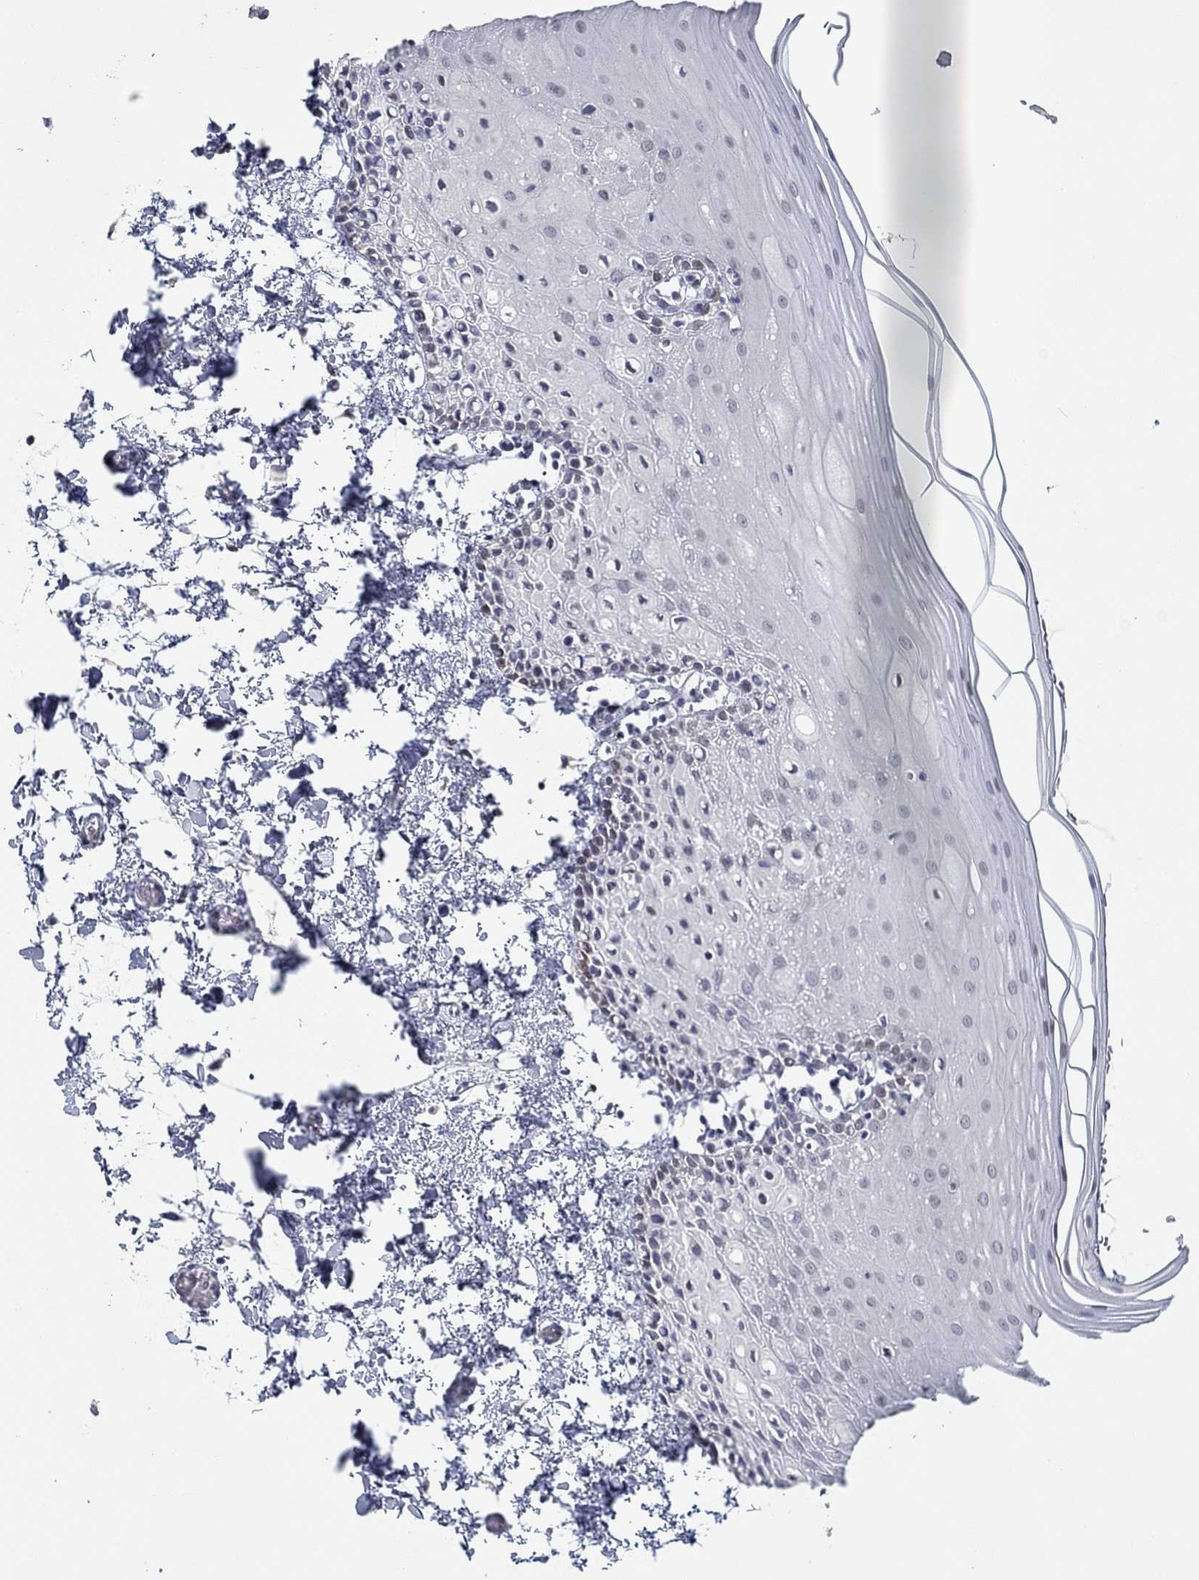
{"staining": {"intensity": "negative", "quantity": "none", "location": "none"}, "tissue": "oral mucosa", "cell_type": "Squamous epithelial cells", "image_type": "normal", "snomed": [{"axis": "morphology", "description": "Normal tissue, NOS"}, {"axis": "topography", "description": "Oral tissue"}], "caption": "Immunohistochemistry (IHC) histopathology image of normal oral mucosa stained for a protein (brown), which demonstrates no staining in squamous epithelial cells.", "gene": "NUP155", "patient": {"sex": "male", "age": 81}}